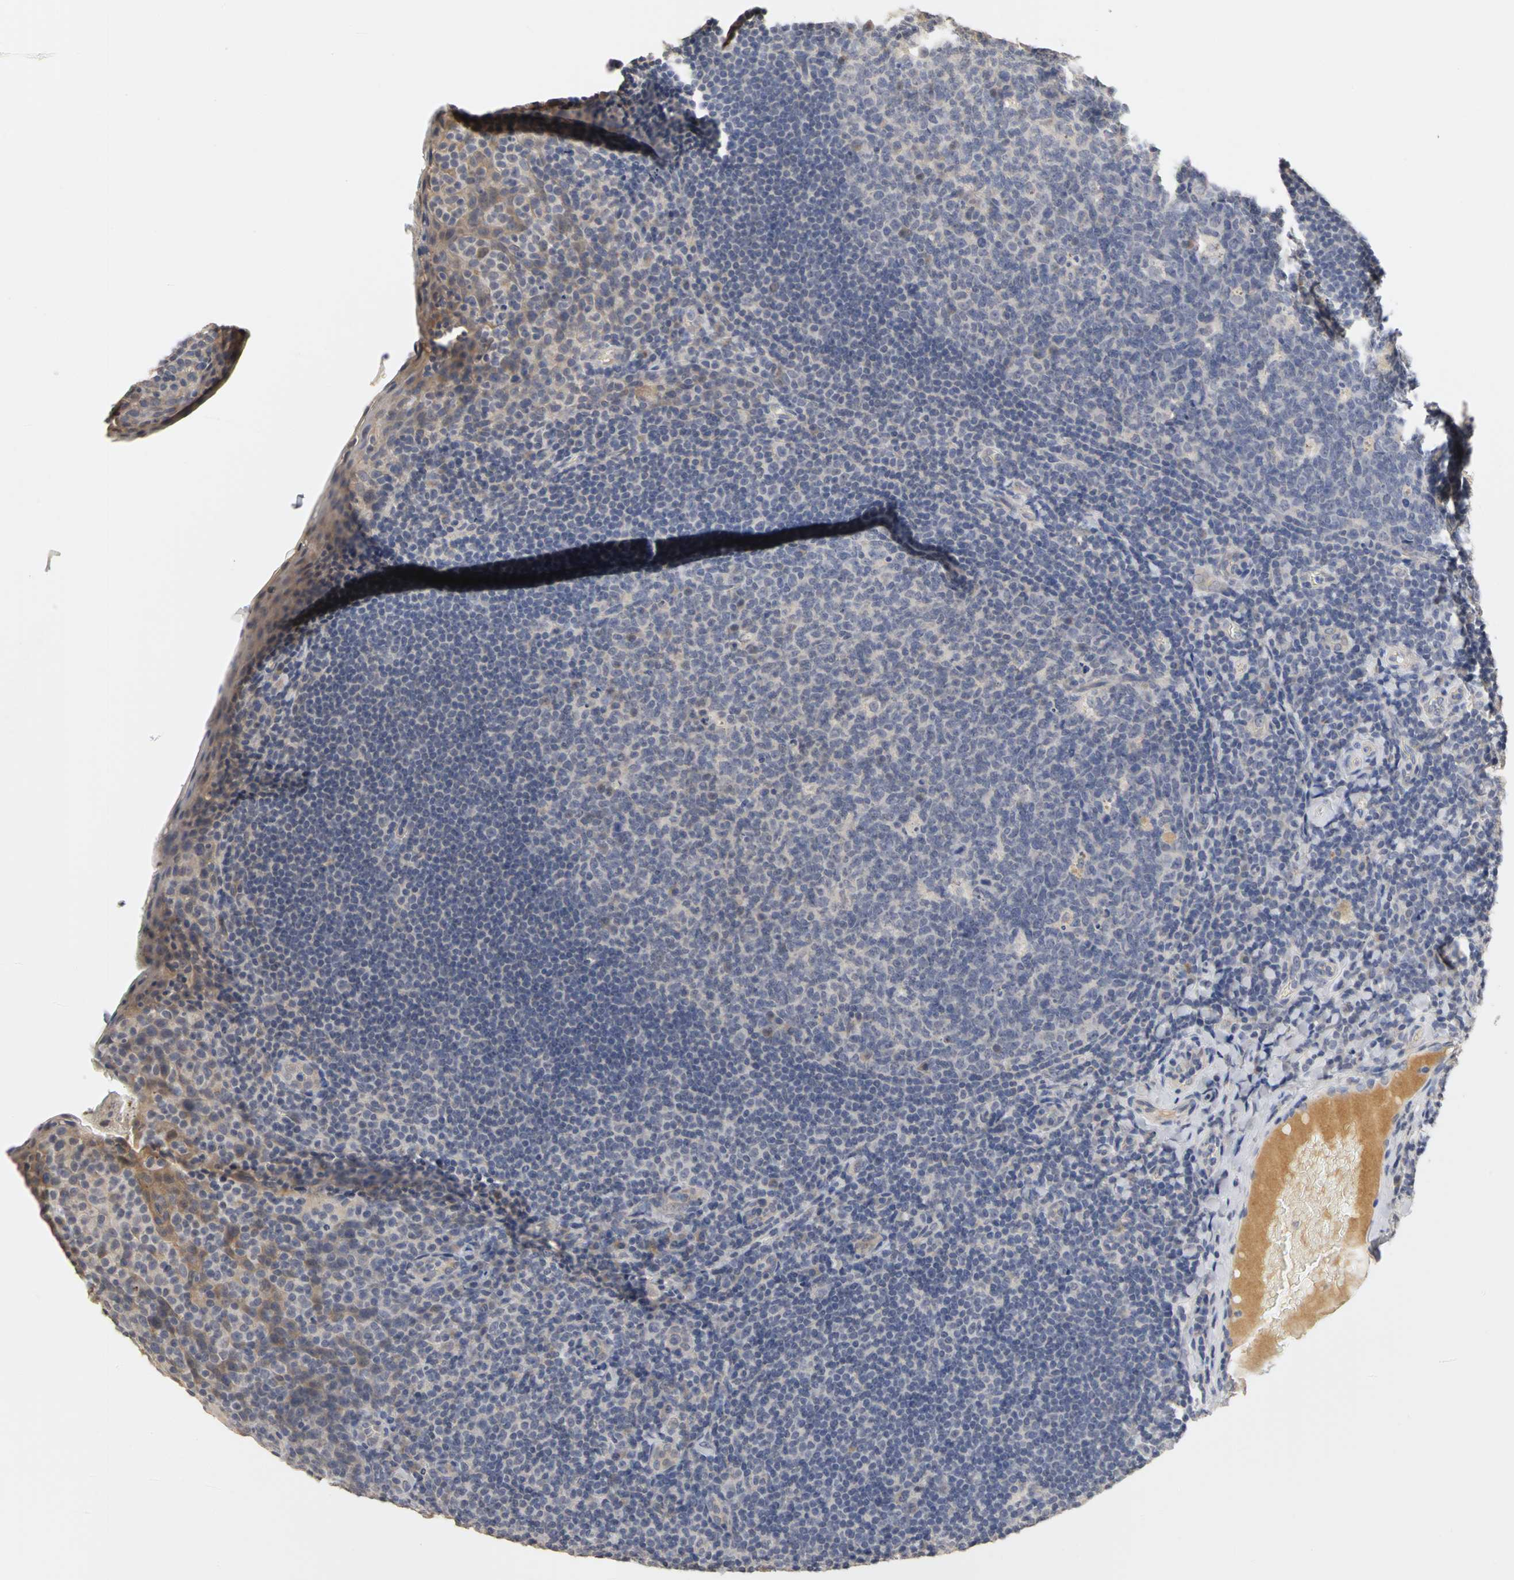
{"staining": {"intensity": "weak", "quantity": "<25%", "location": "nuclear"}, "tissue": "tonsil", "cell_type": "Germinal center cells", "image_type": "normal", "snomed": [{"axis": "morphology", "description": "Normal tissue, NOS"}, {"axis": "topography", "description": "Tonsil"}], "caption": "Immunohistochemistry histopathology image of normal tonsil stained for a protein (brown), which reveals no staining in germinal center cells. (Immunohistochemistry, brightfield microscopy, high magnification).", "gene": "PGR", "patient": {"sex": "male", "age": 17}}